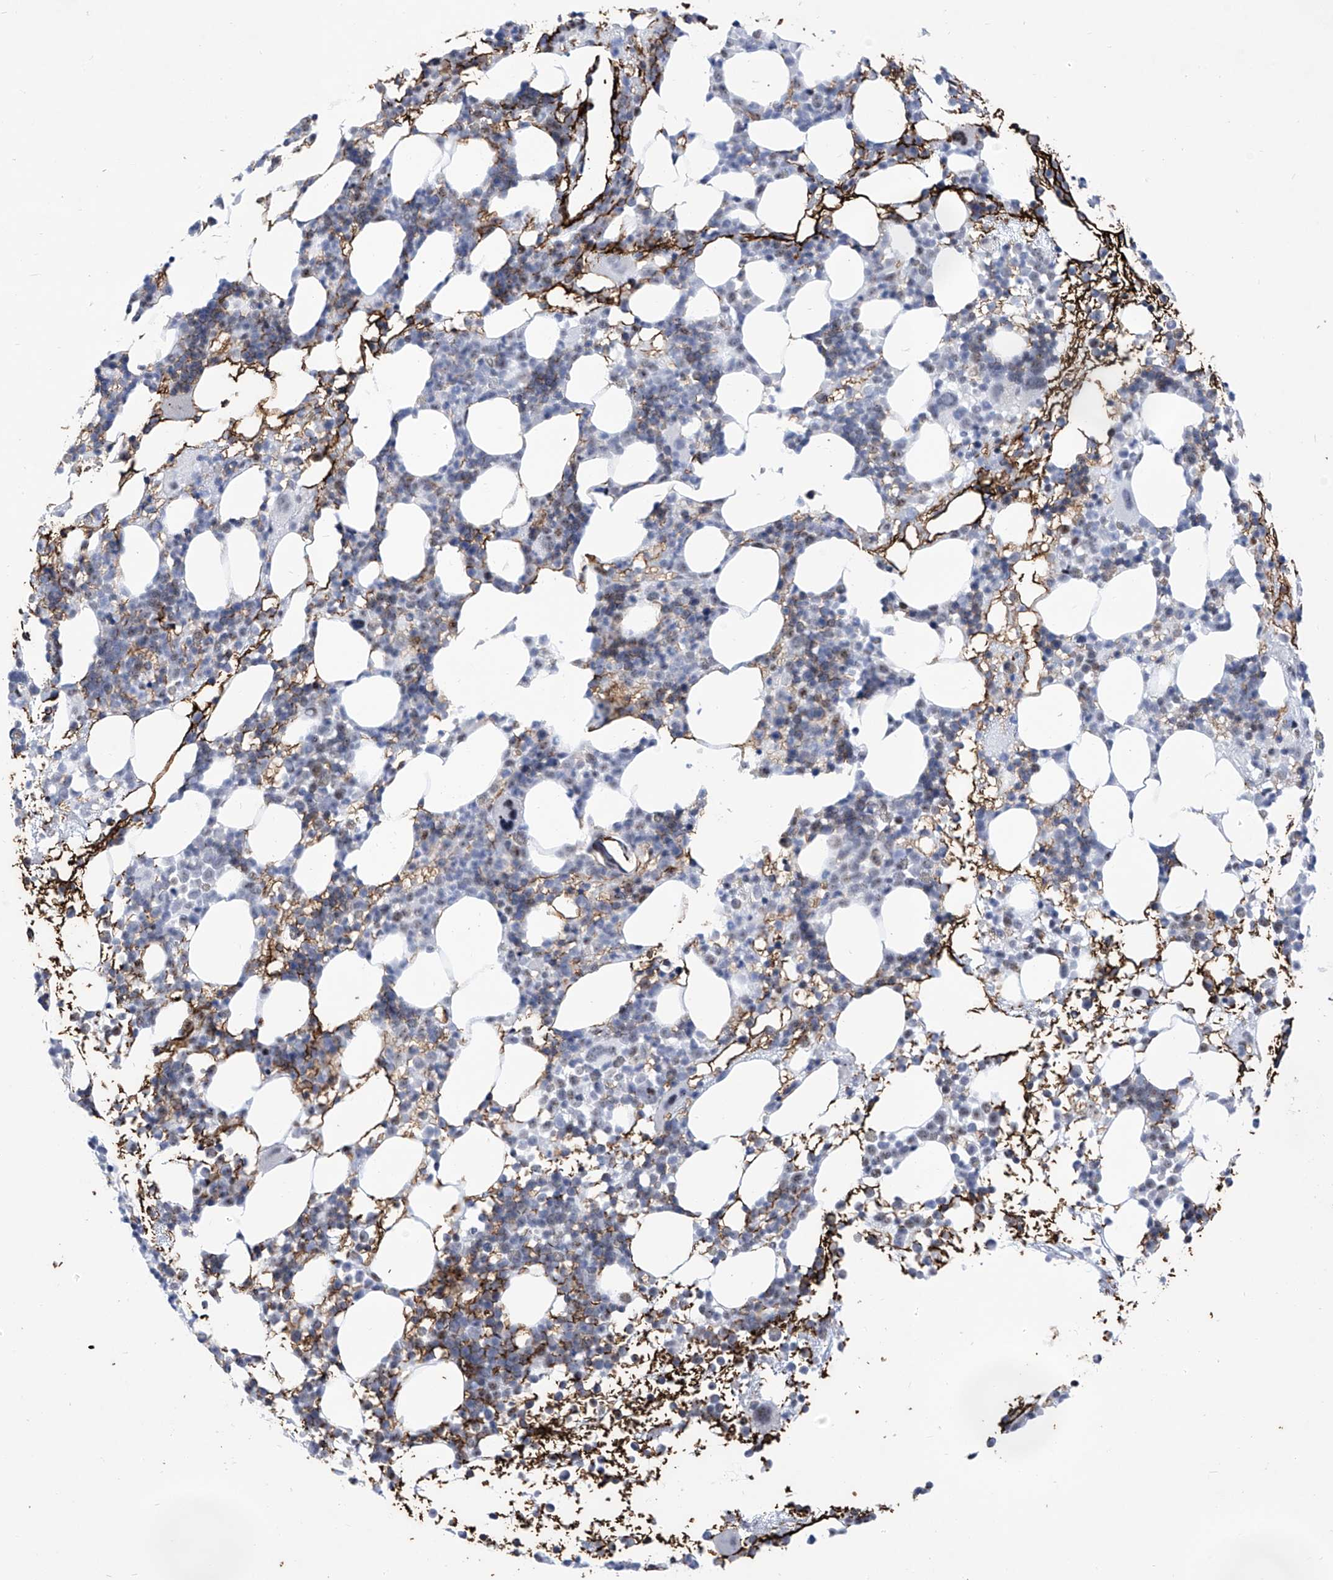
{"staining": {"intensity": "negative", "quantity": "none", "location": "none"}, "tissue": "bone marrow", "cell_type": "Hematopoietic cells", "image_type": "normal", "snomed": [{"axis": "morphology", "description": "Normal tissue, NOS"}, {"axis": "topography", "description": "Bone marrow"}], "caption": "Immunohistochemistry image of unremarkable human bone marrow stained for a protein (brown), which demonstrates no expression in hematopoietic cells. The staining was performed using DAB (3,3'-diaminobenzidine) to visualize the protein expression in brown, while the nuclei were stained in blue with hematoxylin (Magnification: 20x).", "gene": "SART1", "patient": {"sex": "female", "age": 57}}